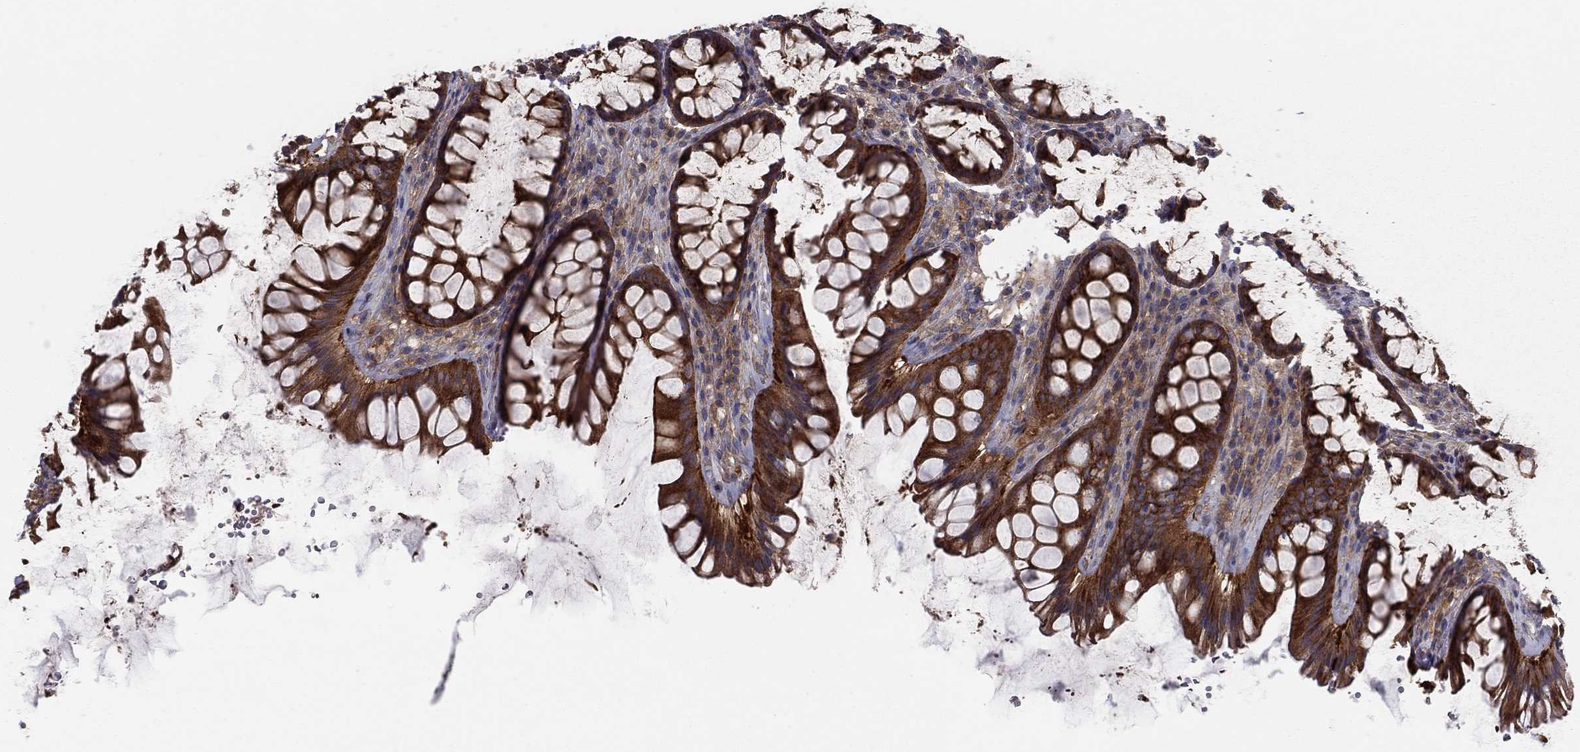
{"staining": {"intensity": "strong", "quantity": ">75%", "location": "cytoplasmic/membranous"}, "tissue": "rectum", "cell_type": "Glandular cells", "image_type": "normal", "snomed": [{"axis": "morphology", "description": "Normal tissue, NOS"}, {"axis": "topography", "description": "Rectum"}], "caption": "A histopathology image showing strong cytoplasmic/membranous expression in about >75% of glandular cells in benign rectum, as visualized by brown immunohistochemical staining.", "gene": "RNF123", "patient": {"sex": "male", "age": 72}}